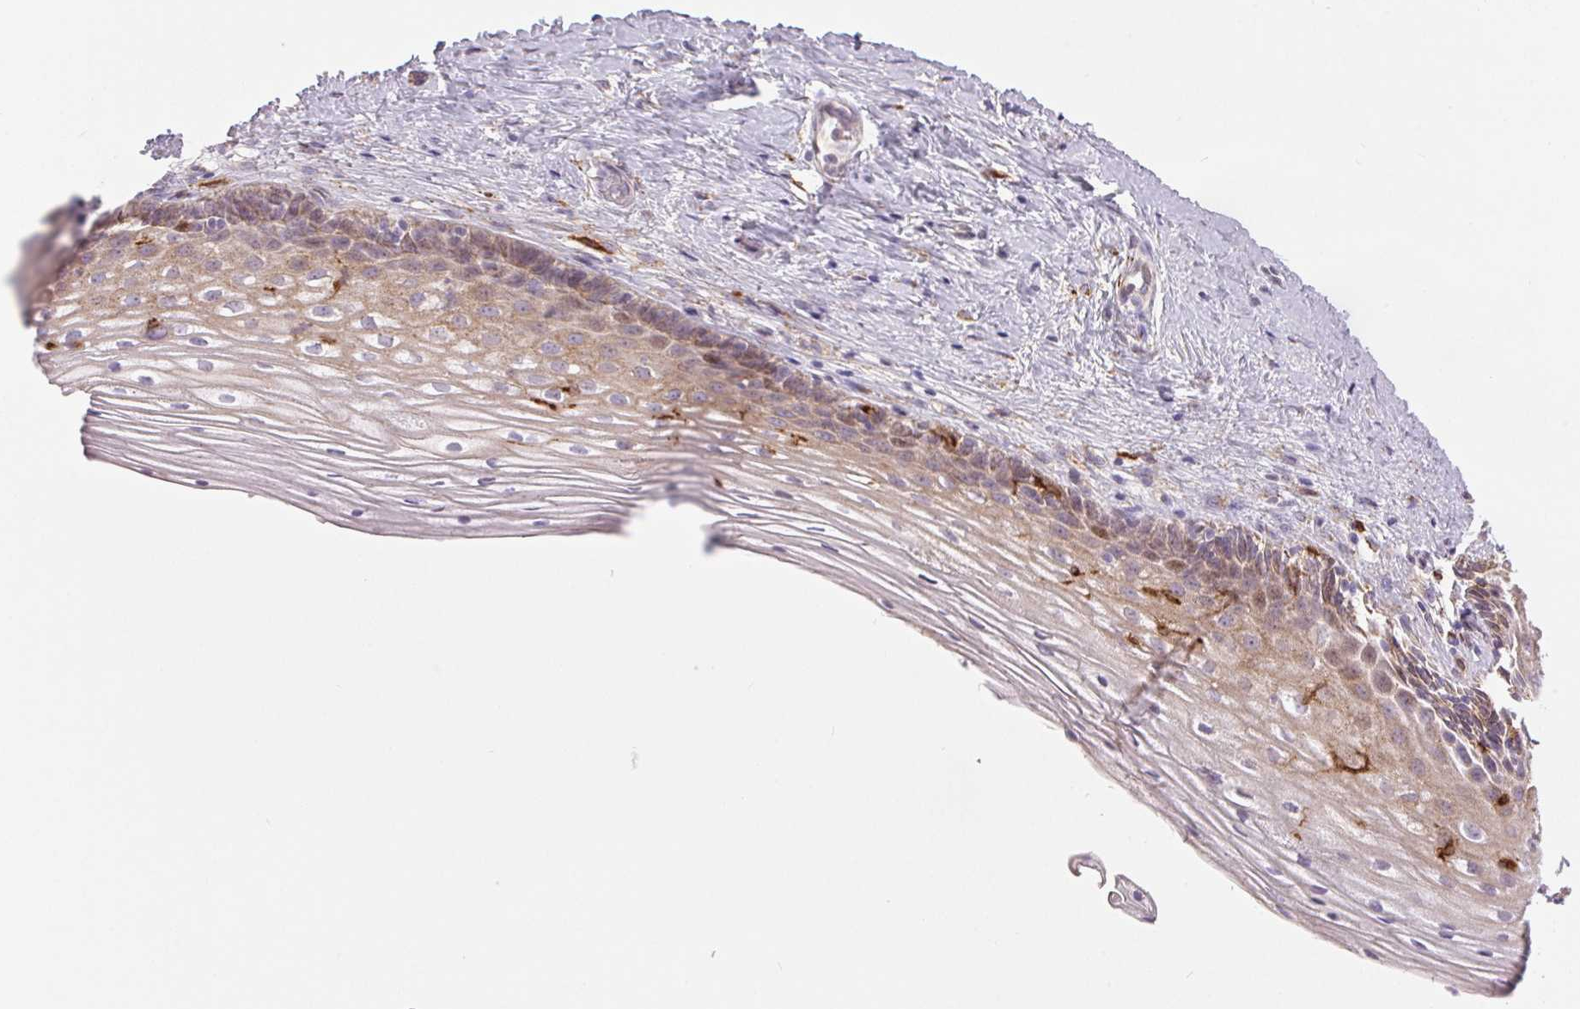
{"staining": {"intensity": "weak", "quantity": "<25%", "location": "cytoplasmic/membranous"}, "tissue": "vagina", "cell_type": "Squamous epithelial cells", "image_type": "normal", "snomed": [{"axis": "morphology", "description": "Normal tissue, NOS"}, {"axis": "topography", "description": "Vagina"}], "caption": "Human vagina stained for a protein using IHC demonstrates no positivity in squamous epithelial cells.", "gene": "METTL17", "patient": {"sex": "female", "age": 45}}